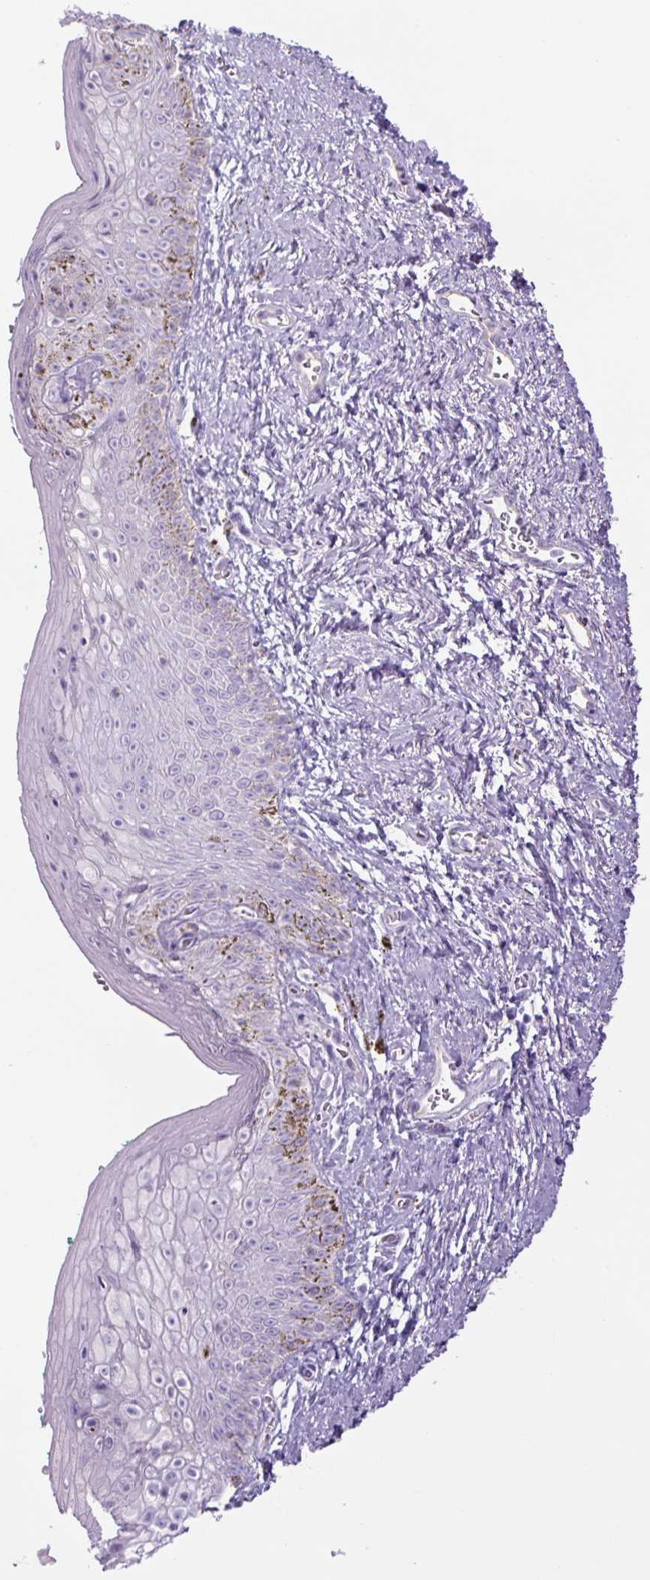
{"staining": {"intensity": "negative", "quantity": "none", "location": "none"}, "tissue": "vagina", "cell_type": "Squamous epithelial cells", "image_type": "normal", "snomed": [{"axis": "morphology", "description": "Normal tissue, NOS"}, {"axis": "topography", "description": "Vulva"}, {"axis": "topography", "description": "Vagina"}, {"axis": "topography", "description": "Peripheral nerve tissue"}], "caption": "An IHC histopathology image of normal vagina is shown. There is no staining in squamous epithelial cells of vagina.", "gene": "RSPO4", "patient": {"sex": "female", "age": 66}}